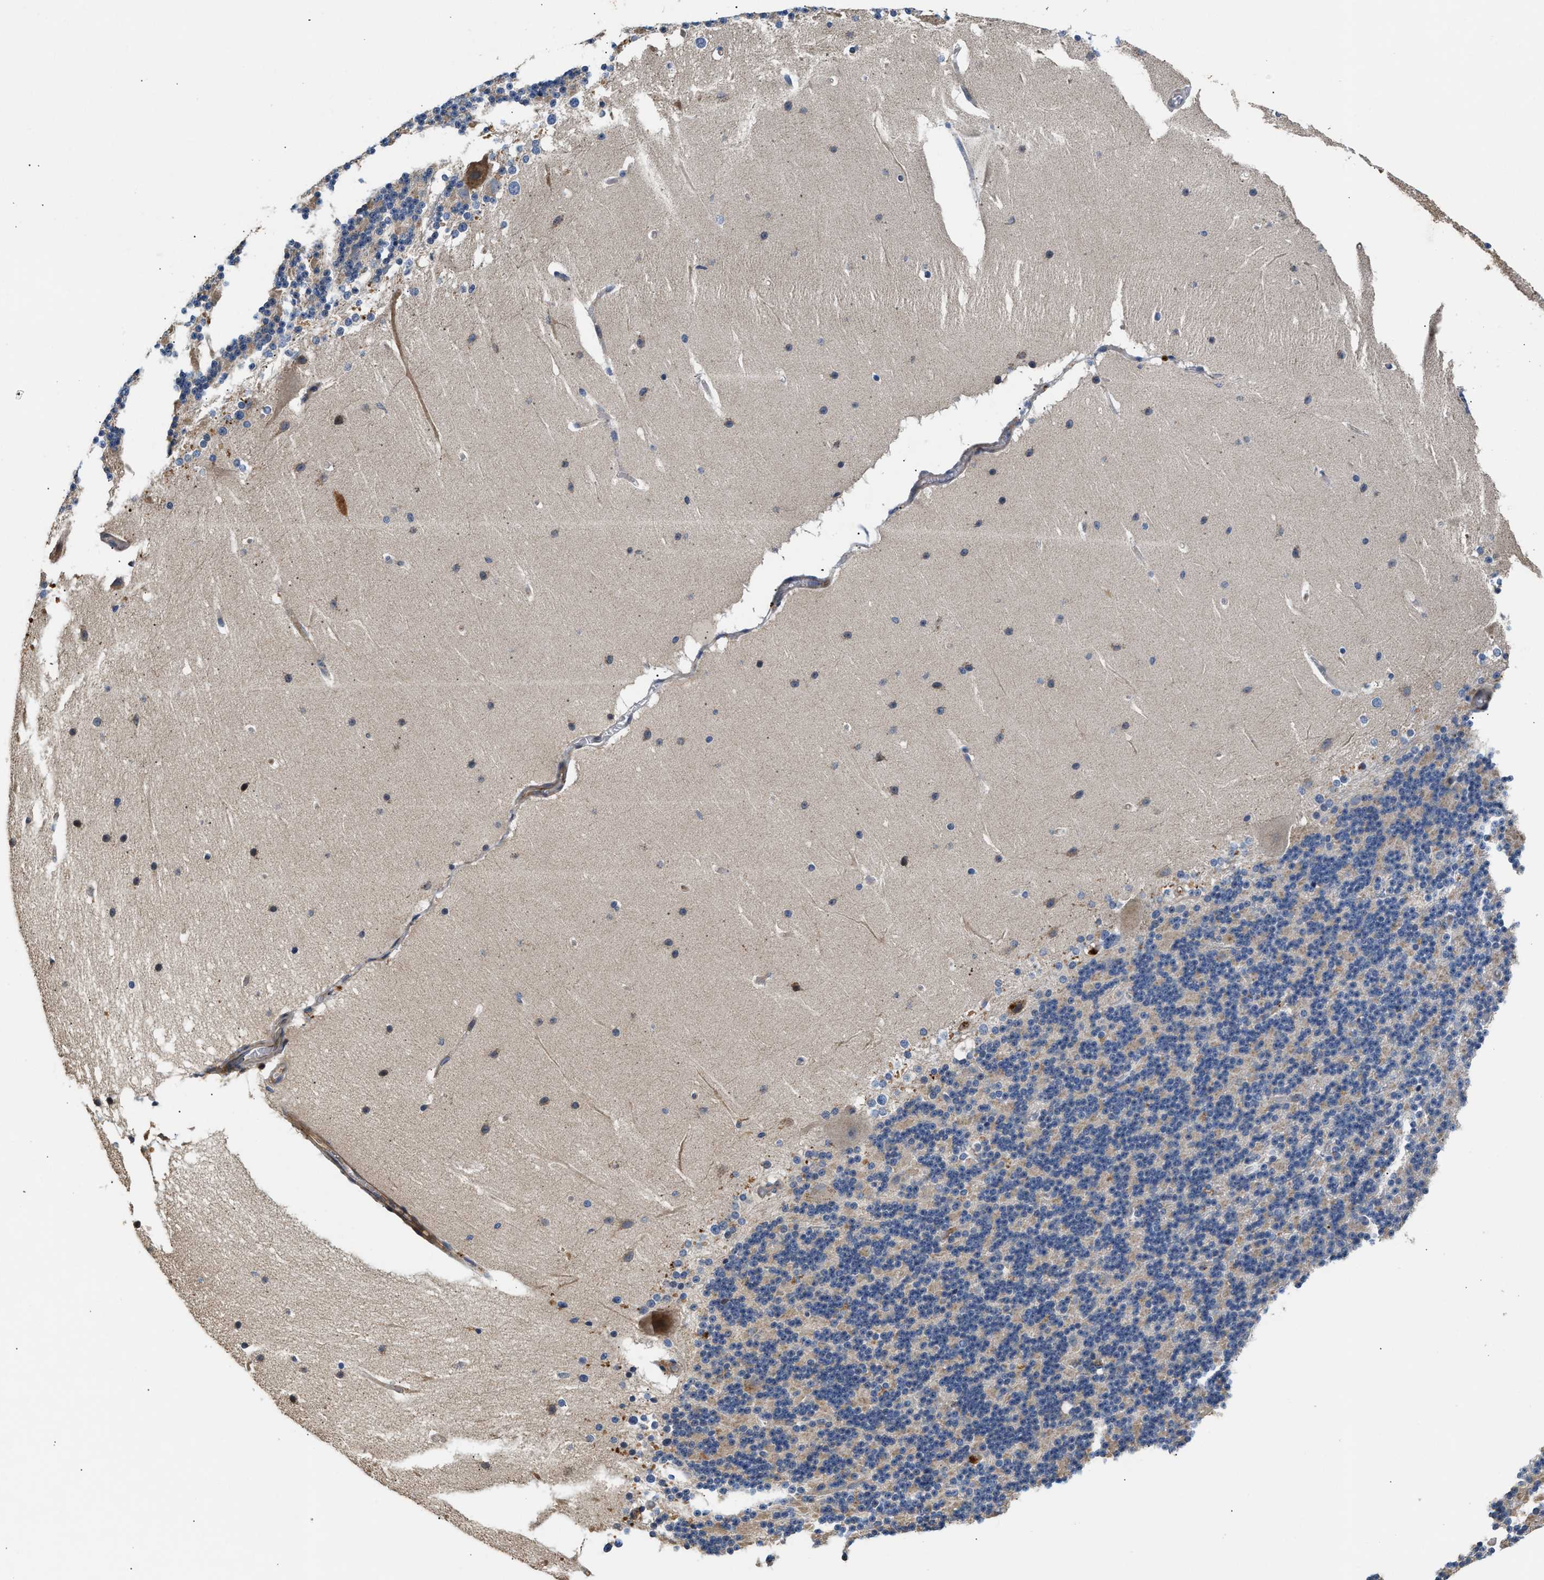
{"staining": {"intensity": "negative", "quantity": "none", "location": "none"}, "tissue": "cerebellum", "cell_type": "Cells in granular layer", "image_type": "normal", "snomed": [{"axis": "morphology", "description": "Normal tissue, NOS"}, {"axis": "topography", "description": "Cerebellum"}], "caption": "DAB immunohistochemical staining of unremarkable cerebellum displays no significant expression in cells in granular layer. (Brightfield microscopy of DAB immunohistochemistry (IHC) at high magnification).", "gene": "IL17RC", "patient": {"sex": "female", "age": 19}}